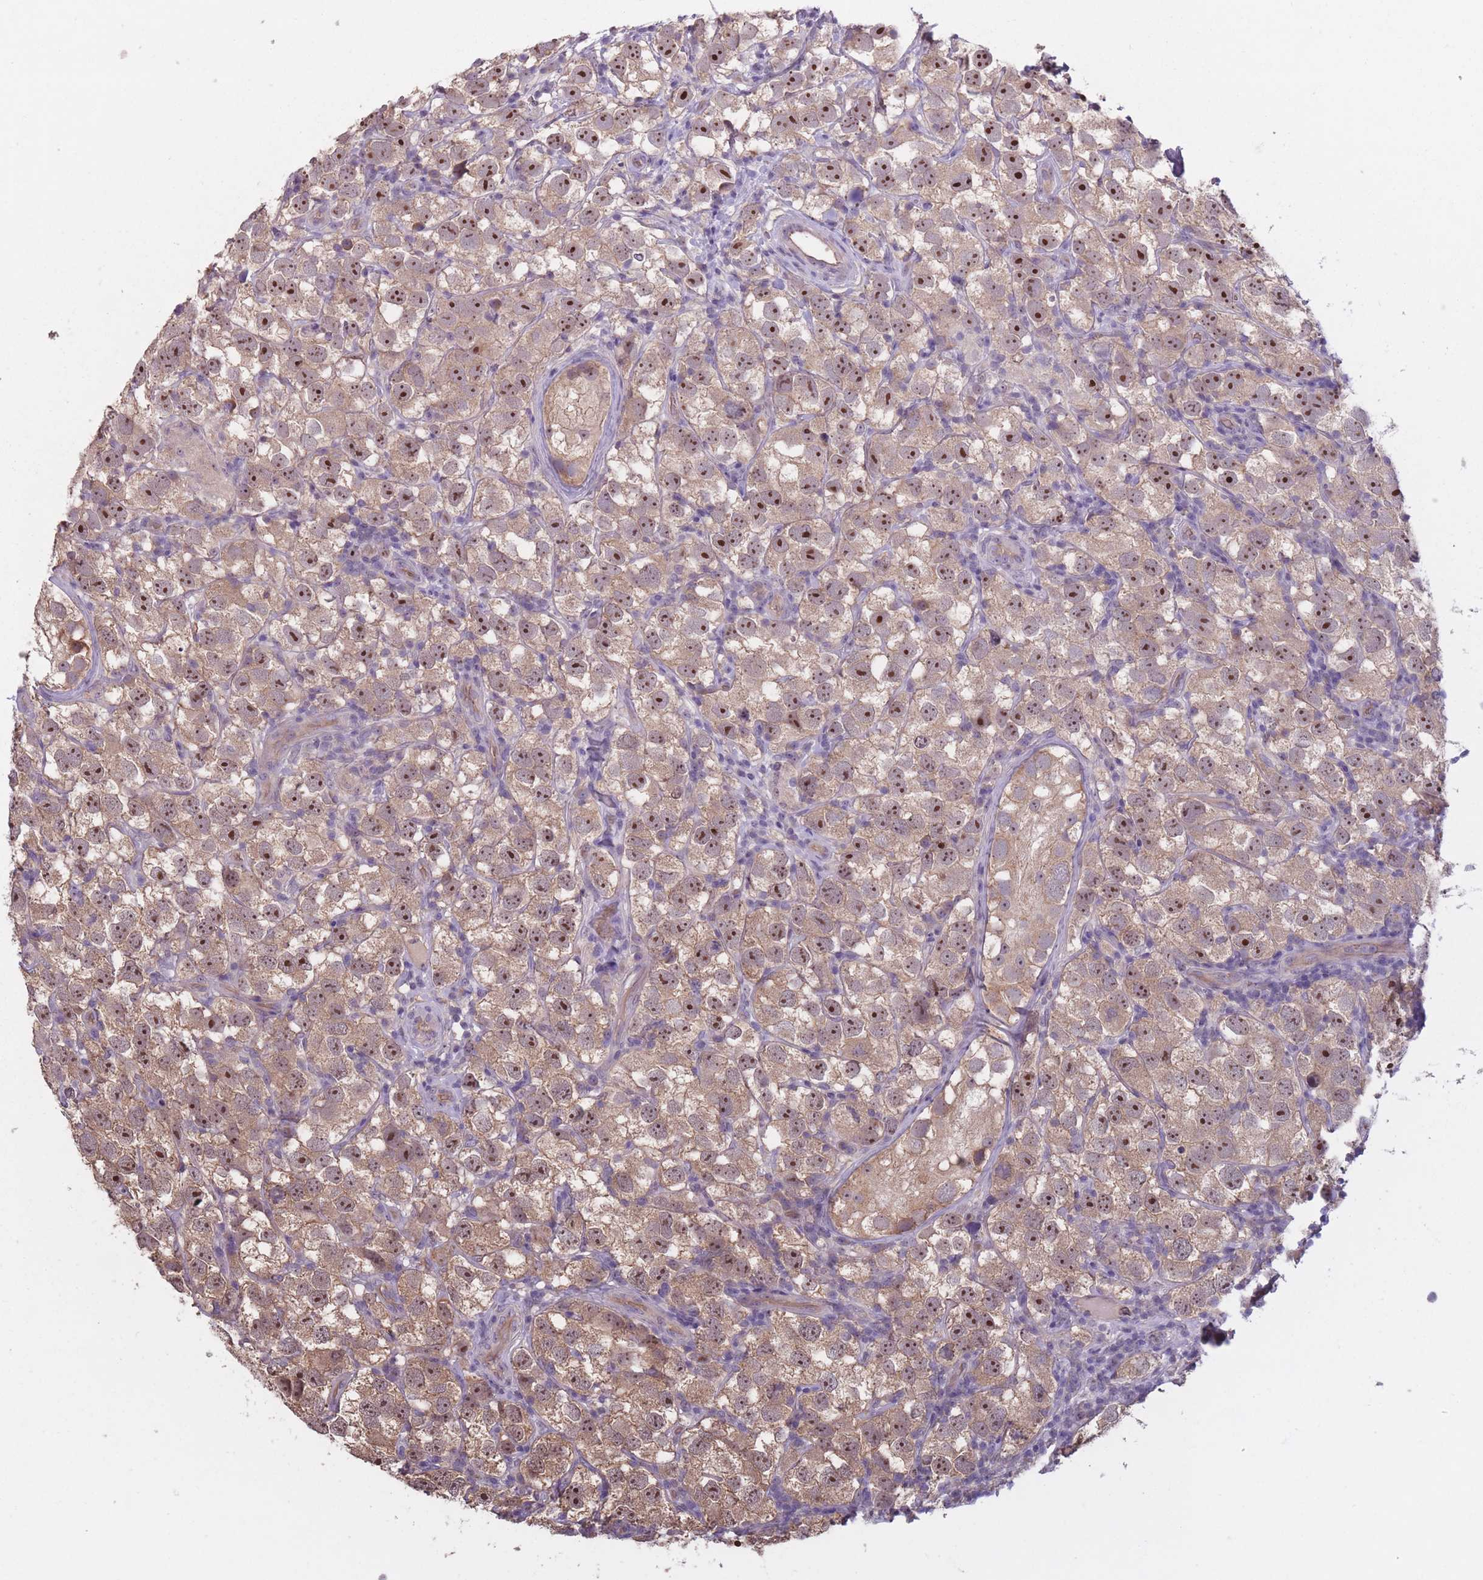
{"staining": {"intensity": "moderate", "quantity": ">75%", "location": "cytoplasmic/membranous,nuclear"}, "tissue": "testis cancer", "cell_type": "Tumor cells", "image_type": "cancer", "snomed": [{"axis": "morphology", "description": "Seminoma, NOS"}, {"axis": "topography", "description": "Testis"}], "caption": "Protein analysis of seminoma (testis) tissue shows moderate cytoplasmic/membranous and nuclear positivity in about >75% of tumor cells.", "gene": "KIAA1755", "patient": {"sex": "male", "age": 26}}